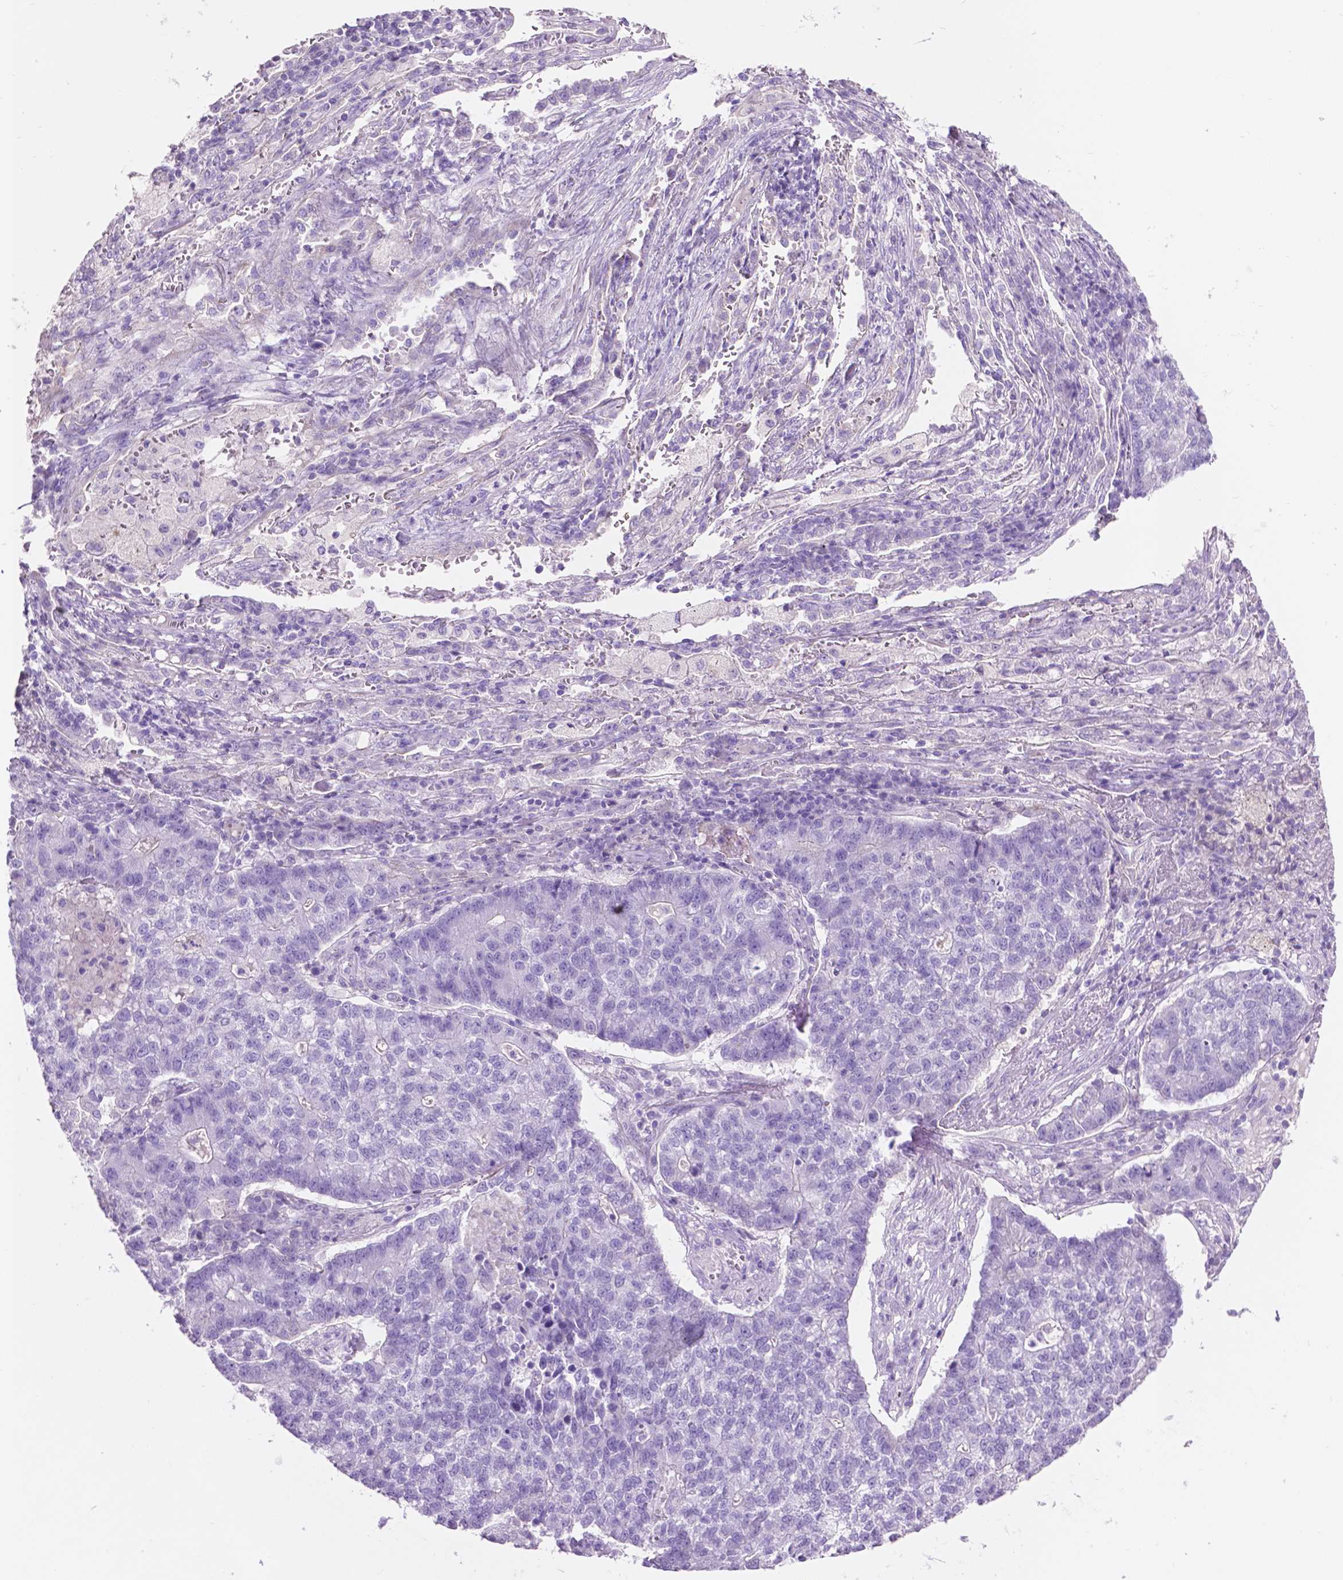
{"staining": {"intensity": "negative", "quantity": "none", "location": "none"}, "tissue": "lung cancer", "cell_type": "Tumor cells", "image_type": "cancer", "snomed": [{"axis": "morphology", "description": "Adenocarcinoma, NOS"}, {"axis": "topography", "description": "Lung"}], "caption": "Human adenocarcinoma (lung) stained for a protein using immunohistochemistry demonstrates no positivity in tumor cells.", "gene": "CLDN17", "patient": {"sex": "male", "age": 57}}